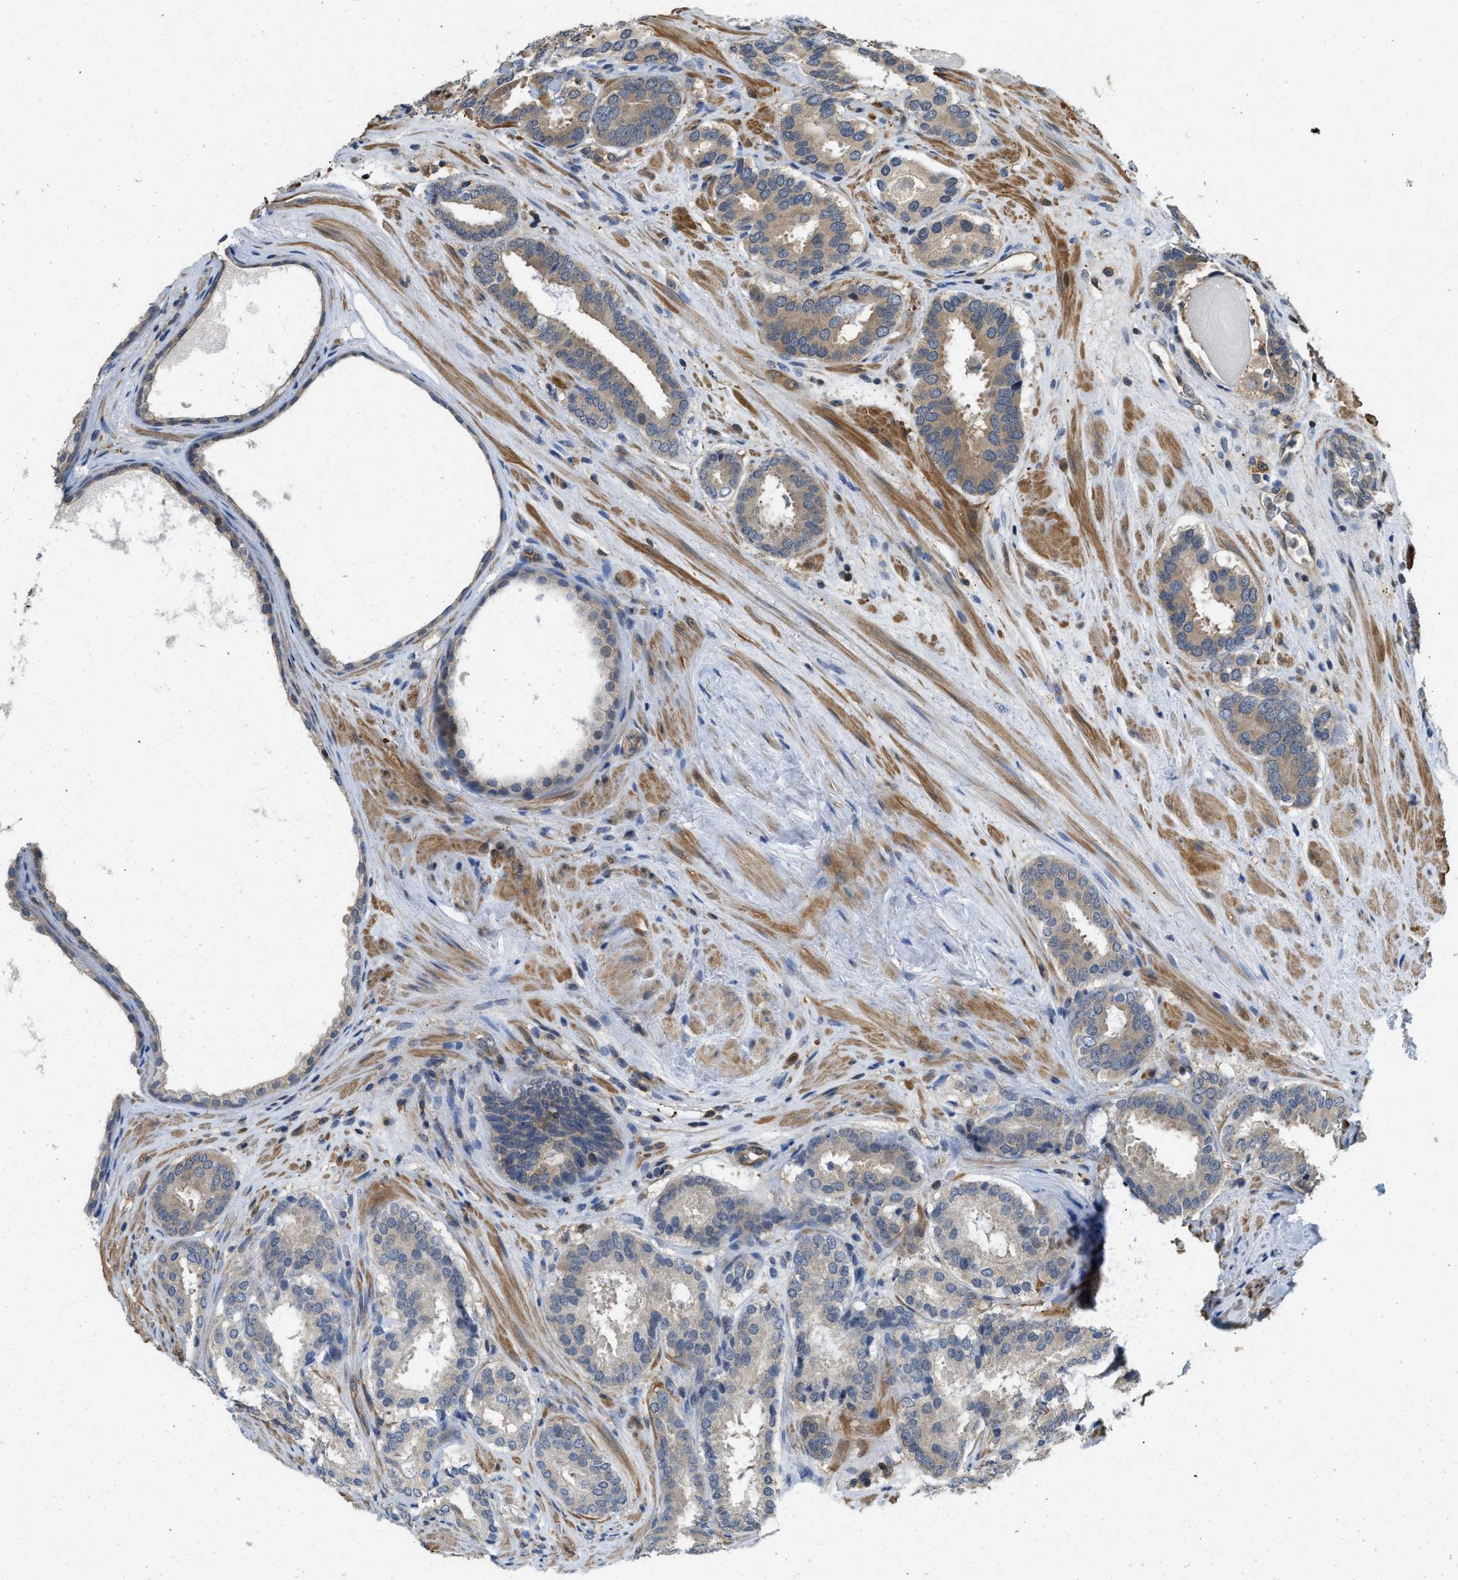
{"staining": {"intensity": "weak", "quantity": "25%-75%", "location": "cytoplasmic/membranous"}, "tissue": "prostate cancer", "cell_type": "Tumor cells", "image_type": "cancer", "snomed": [{"axis": "morphology", "description": "Adenocarcinoma, Low grade"}, {"axis": "topography", "description": "Prostate"}], "caption": "Tumor cells show low levels of weak cytoplasmic/membranous staining in about 25%-75% of cells in prostate cancer. (DAB IHC, brown staining for protein, blue staining for nuclei).", "gene": "TES", "patient": {"sex": "male", "age": 69}}